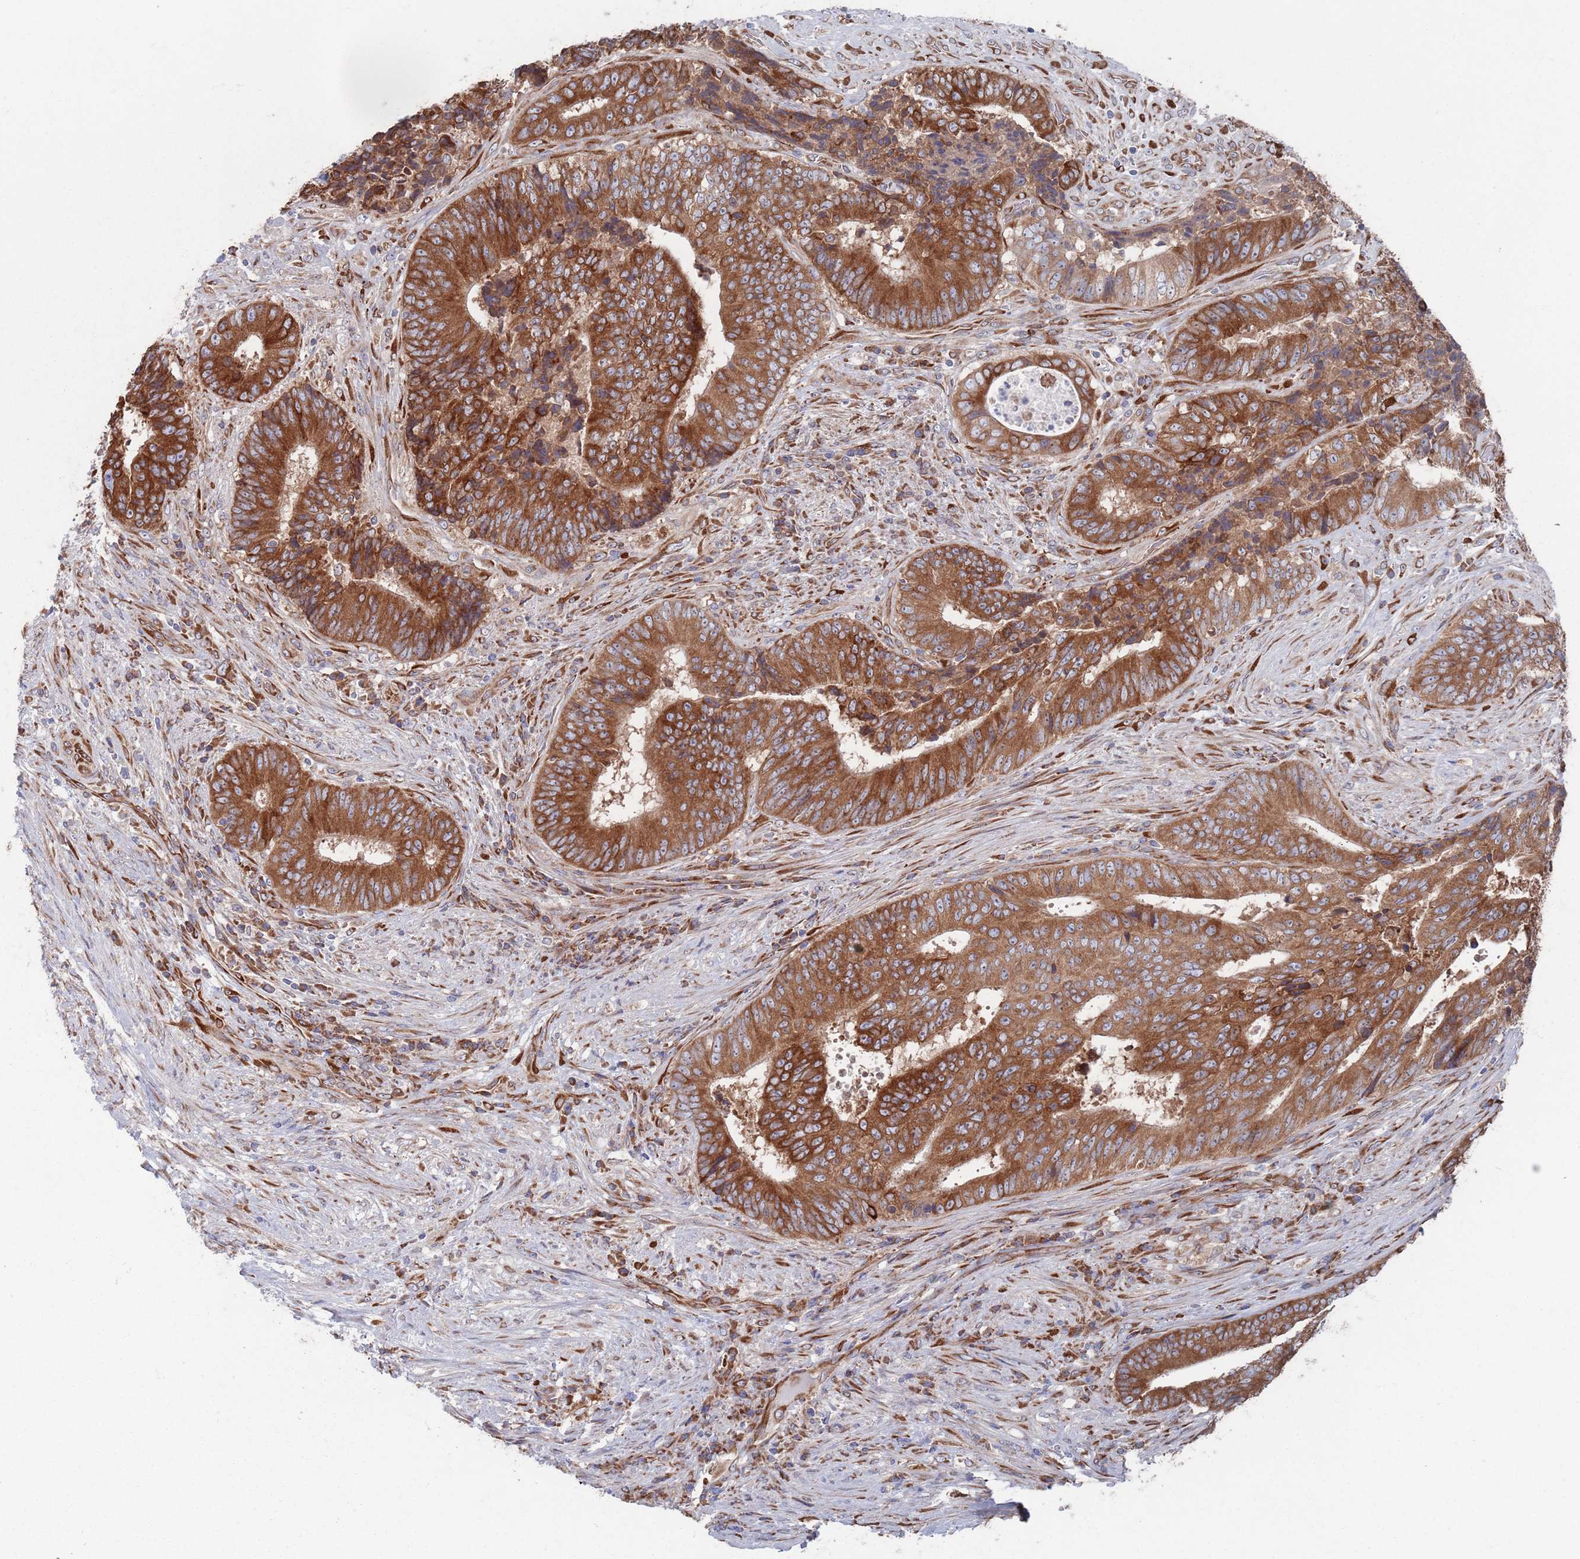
{"staining": {"intensity": "strong", "quantity": ">75%", "location": "cytoplasmic/membranous"}, "tissue": "colorectal cancer", "cell_type": "Tumor cells", "image_type": "cancer", "snomed": [{"axis": "morphology", "description": "Adenocarcinoma, NOS"}, {"axis": "topography", "description": "Rectum"}], "caption": "IHC photomicrograph of neoplastic tissue: human adenocarcinoma (colorectal) stained using immunohistochemistry (IHC) demonstrates high levels of strong protein expression localized specifically in the cytoplasmic/membranous of tumor cells, appearing as a cytoplasmic/membranous brown color.", "gene": "CCDC106", "patient": {"sex": "male", "age": 72}}